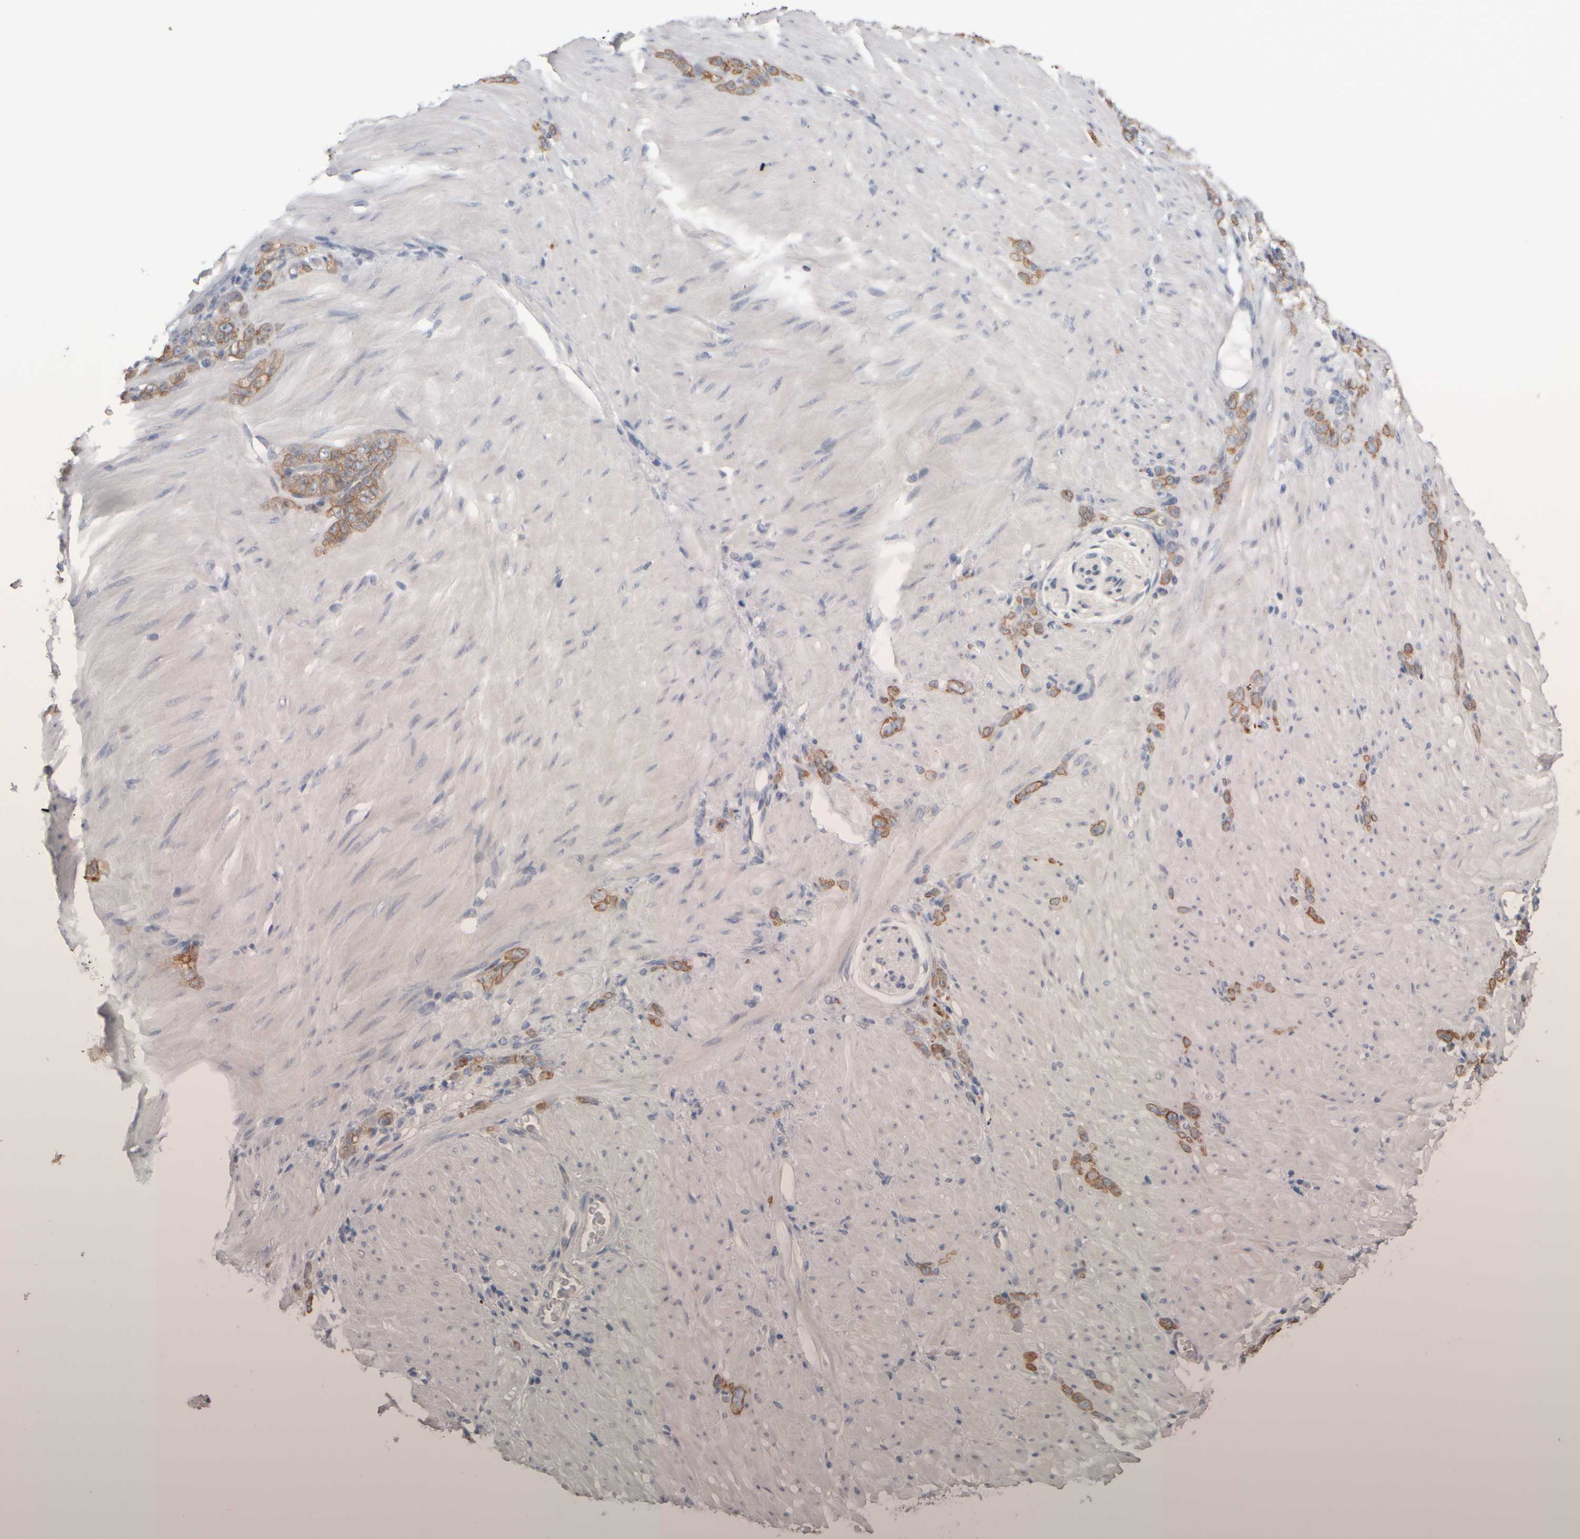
{"staining": {"intensity": "moderate", "quantity": ">75%", "location": "cytoplasmic/membranous"}, "tissue": "stomach cancer", "cell_type": "Tumor cells", "image_type": "cancer", "snomed": [{"axis": "morphology", "description": "Normal tissue, NOS"}, {"axis": "morphology", "description": "Adenocarcinoma, NOS"}, {"axis": "topography", "description": "Stomach"}], "caption": "Brown immunohistochemical staining in stomach cancer (adenocarcinoma) reveals moderate cytoplasmic/membranous expression in approximately >75% of tumor cells. Nuclei are stained in blue.", "gene": "EPHX2", "patient": {"sex": "male", "age": 82}}